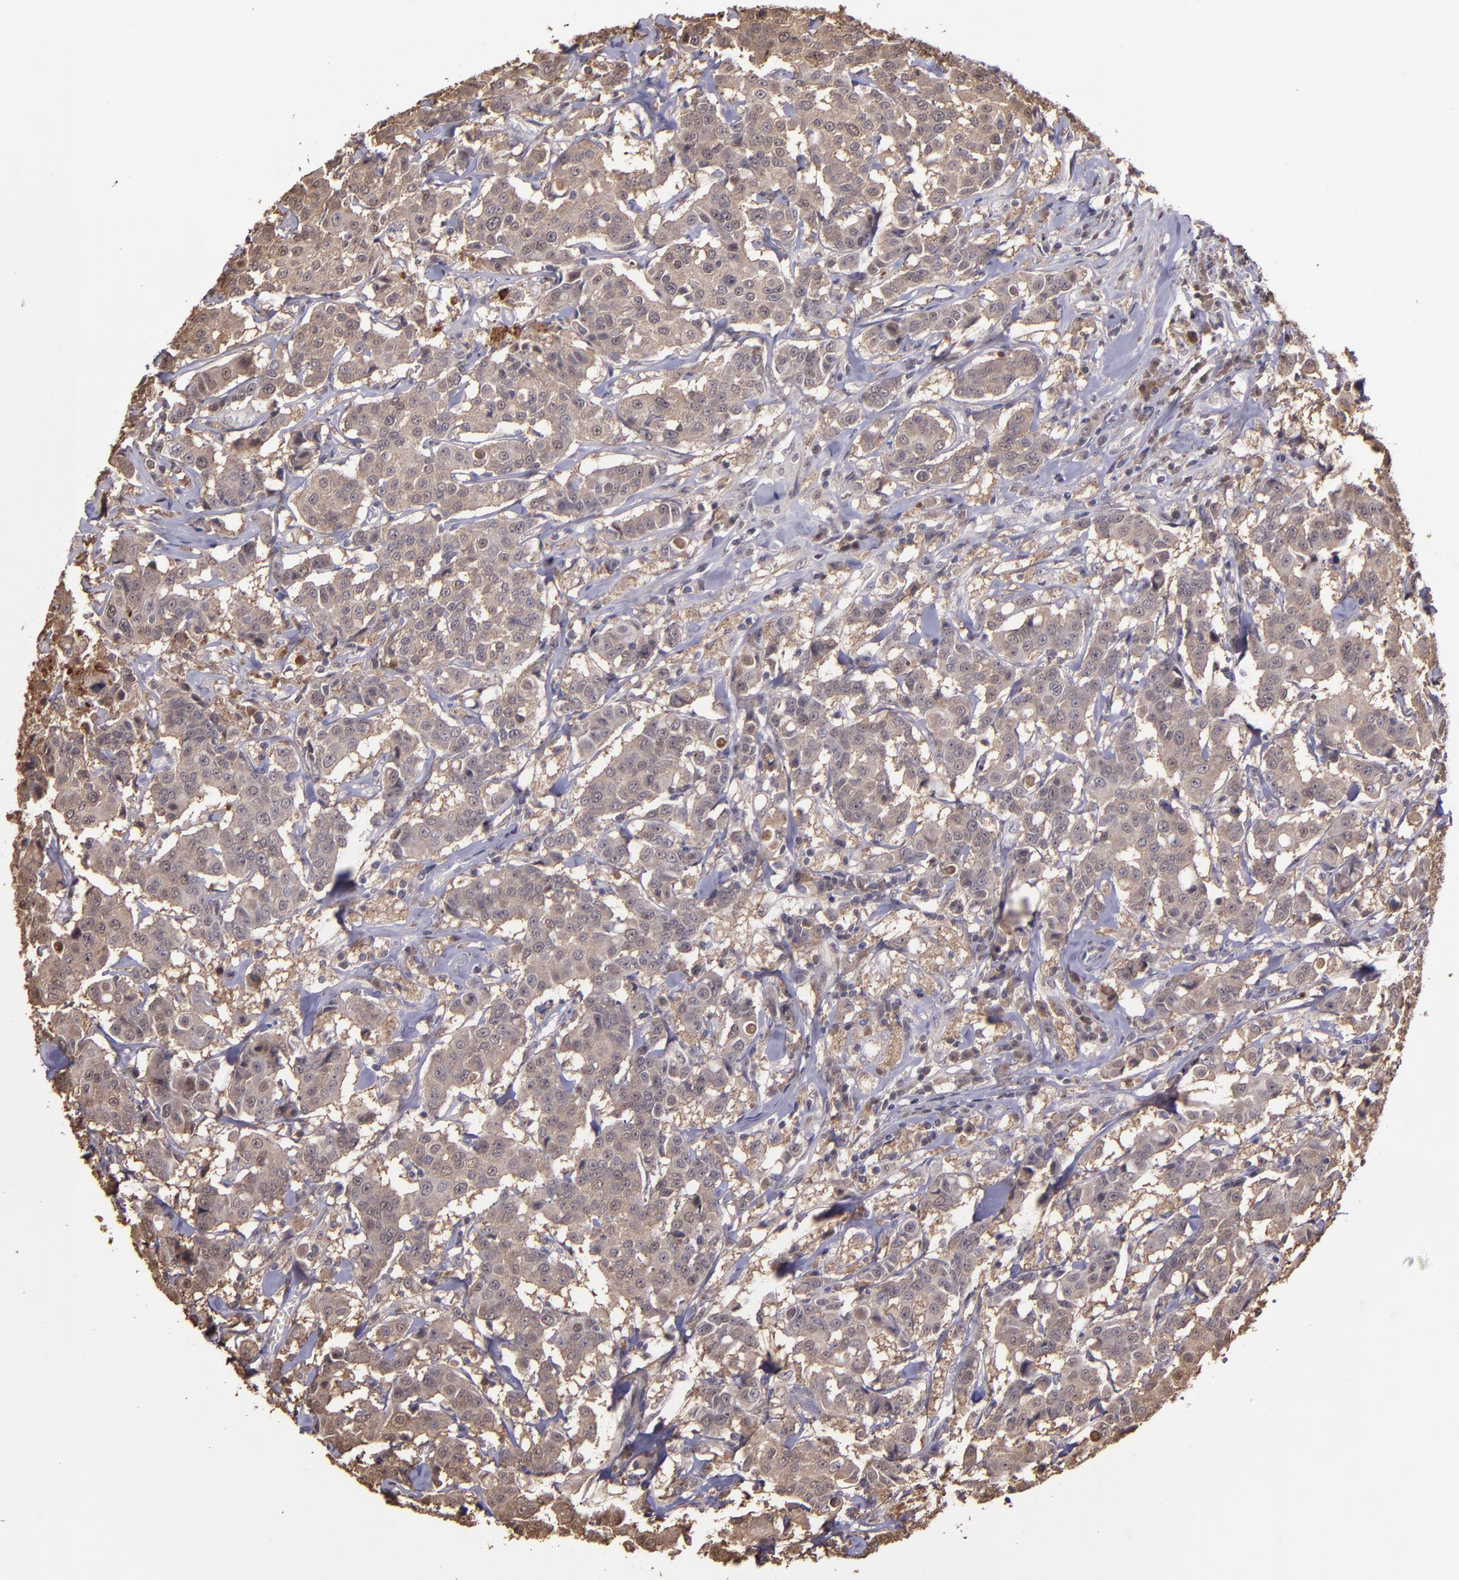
{"staining": {"intensity": "weak", "quantity": ">75%", "location": "cytoplasmic/membranous"}, "tissue": "breast cancer", "cell_type": "Tumor cells", "image_type": "cancer", "snomed": [{"axis": "morphology", "description": "Duct carcinoma"}, {"axis": "topography", "description": "Breast"}], "caption": "This micrograph reveals IHC staining of breast cancer, with low weak cytoplasmic/membranous expression in about >75% of tumor cells.", "gene": "SERPINF2", "patient": {"sex": "female", "age": 27}}